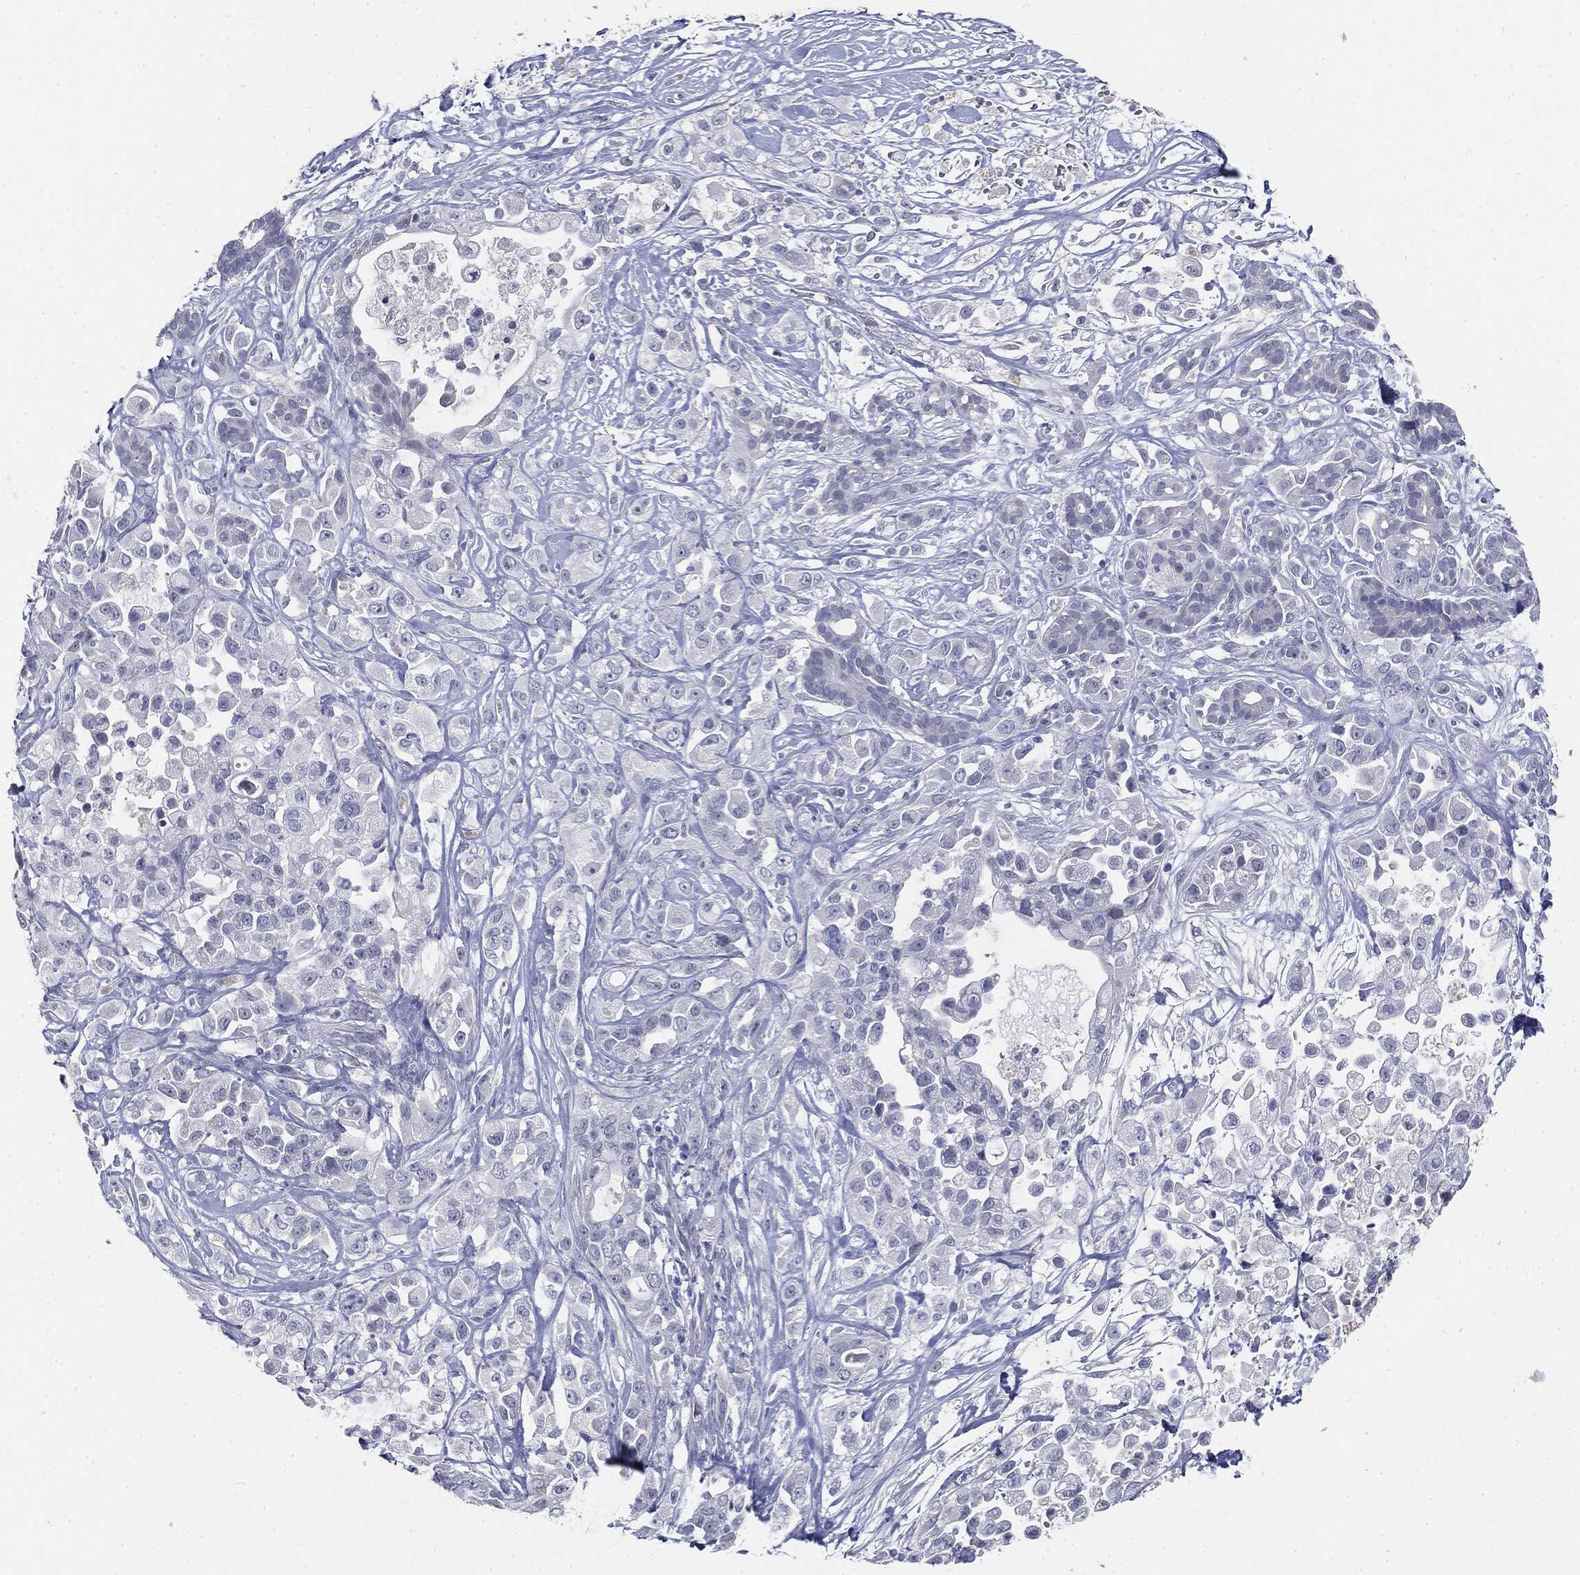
{"staining": {"intensity": "negative", "quantity": "none", "location": "none"}, "tissue": "pancreatic cancer", "cell_type": "Tumor cells", "image_type": "cancer", "snomed": [{"axis": "morphology", "description": "Adenocarcinoma, NOS"}, {"axis": "topography", "description": "Pancreas"}], "caption": "This is an immunohistochemistry micrograph of pancreatic cancer (adenocarcinoma). There is no positivity in tumor cells.", "gene": "CGB1", "patient": {"sex": "male", "age": 44}}